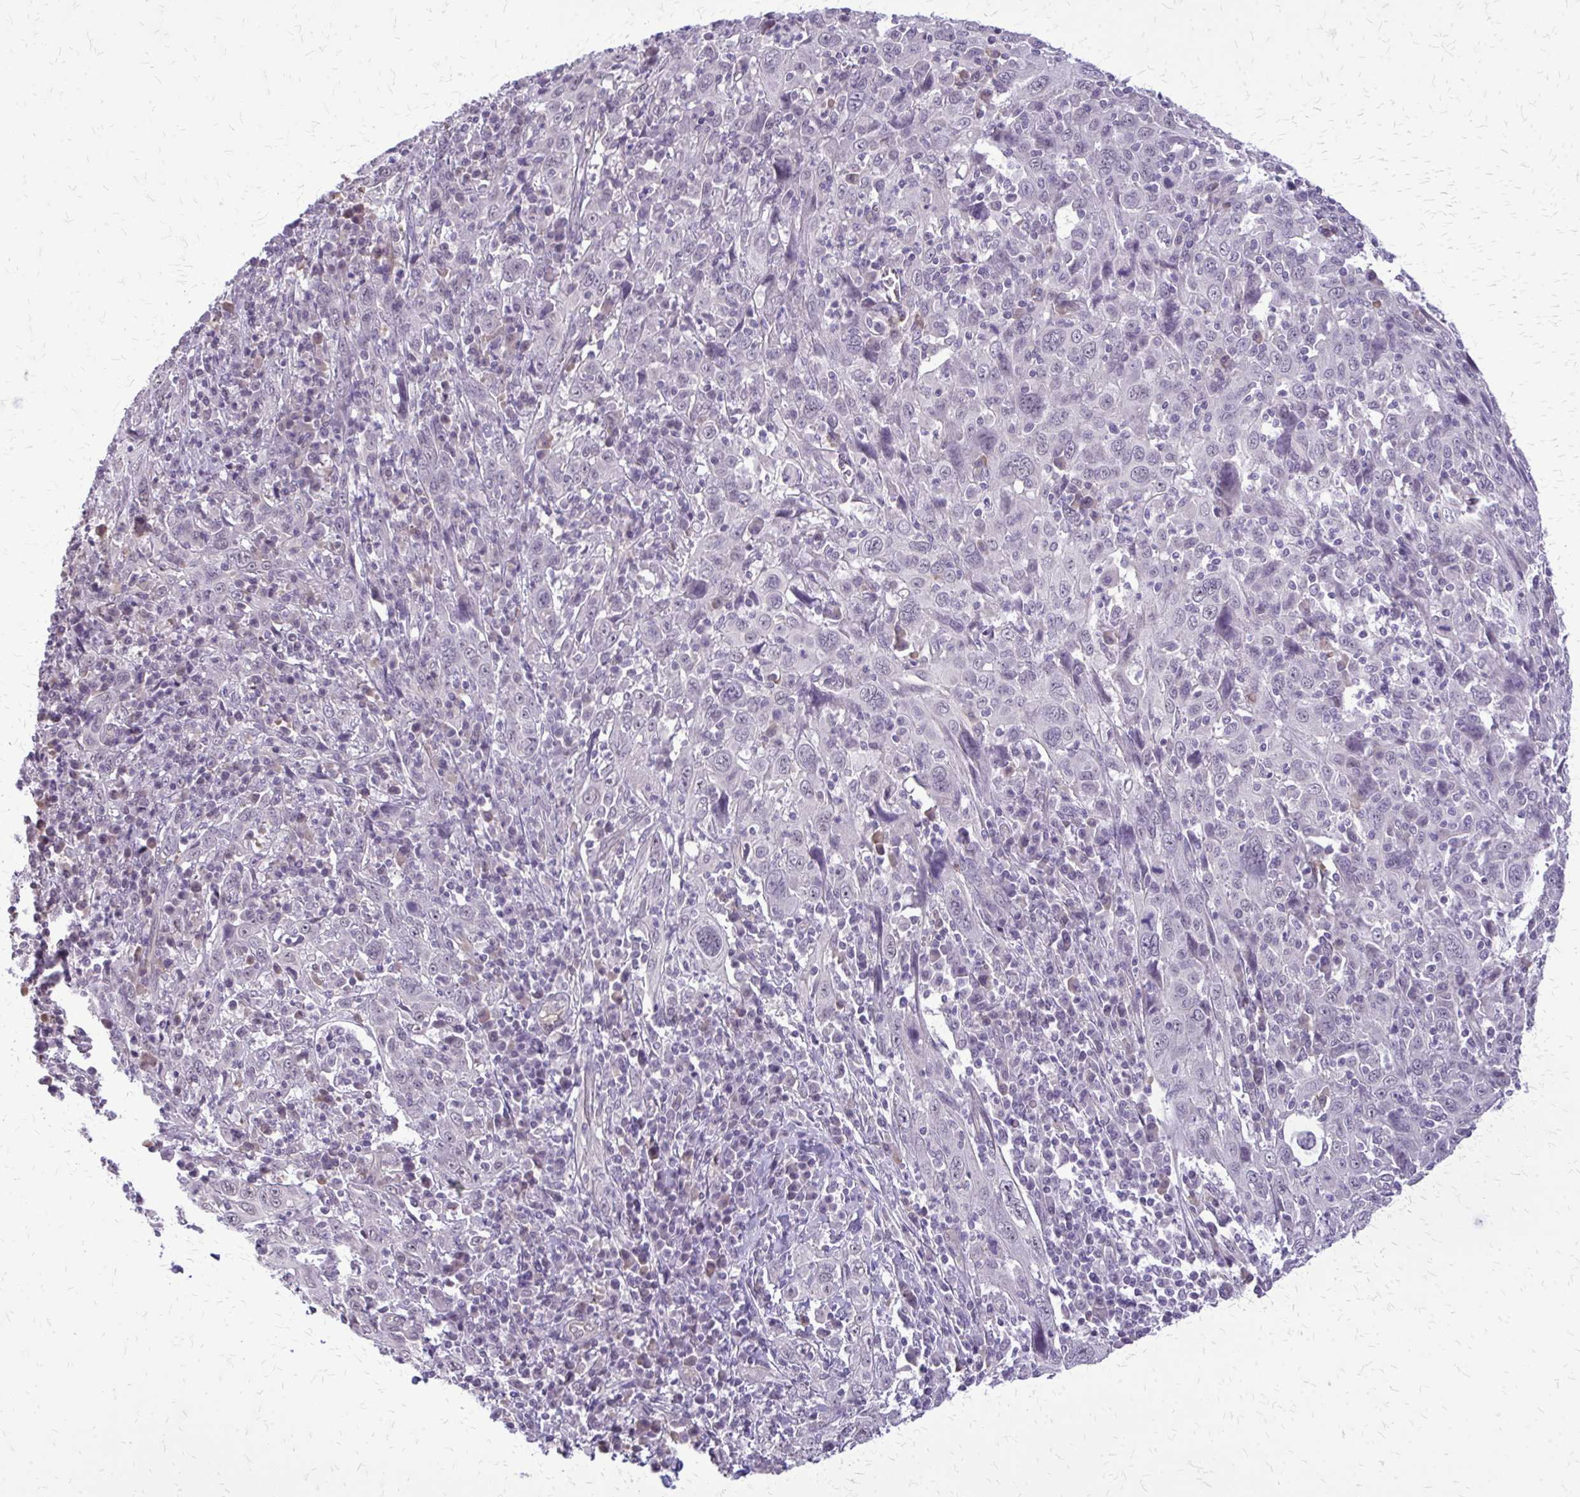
{"staining": {"intensity": "negative", "quantity": "none", "location": "none"}, "tissue": "cervical cancer", "cell_type": "Tumor cells", "image_type": "cancer", "snomed": [{"axis": "morphology", "description": "Squamous cell carcinoma, NOS"}, {"axis": "topography", "description": "Cervix"}], "caption": "The histopathology image exhibits no significant positivity in tumor cells of squamous cell carcinoma (cervical).", "gene": "PLCB1", "patient": {"sex": "female", "age": 46}}